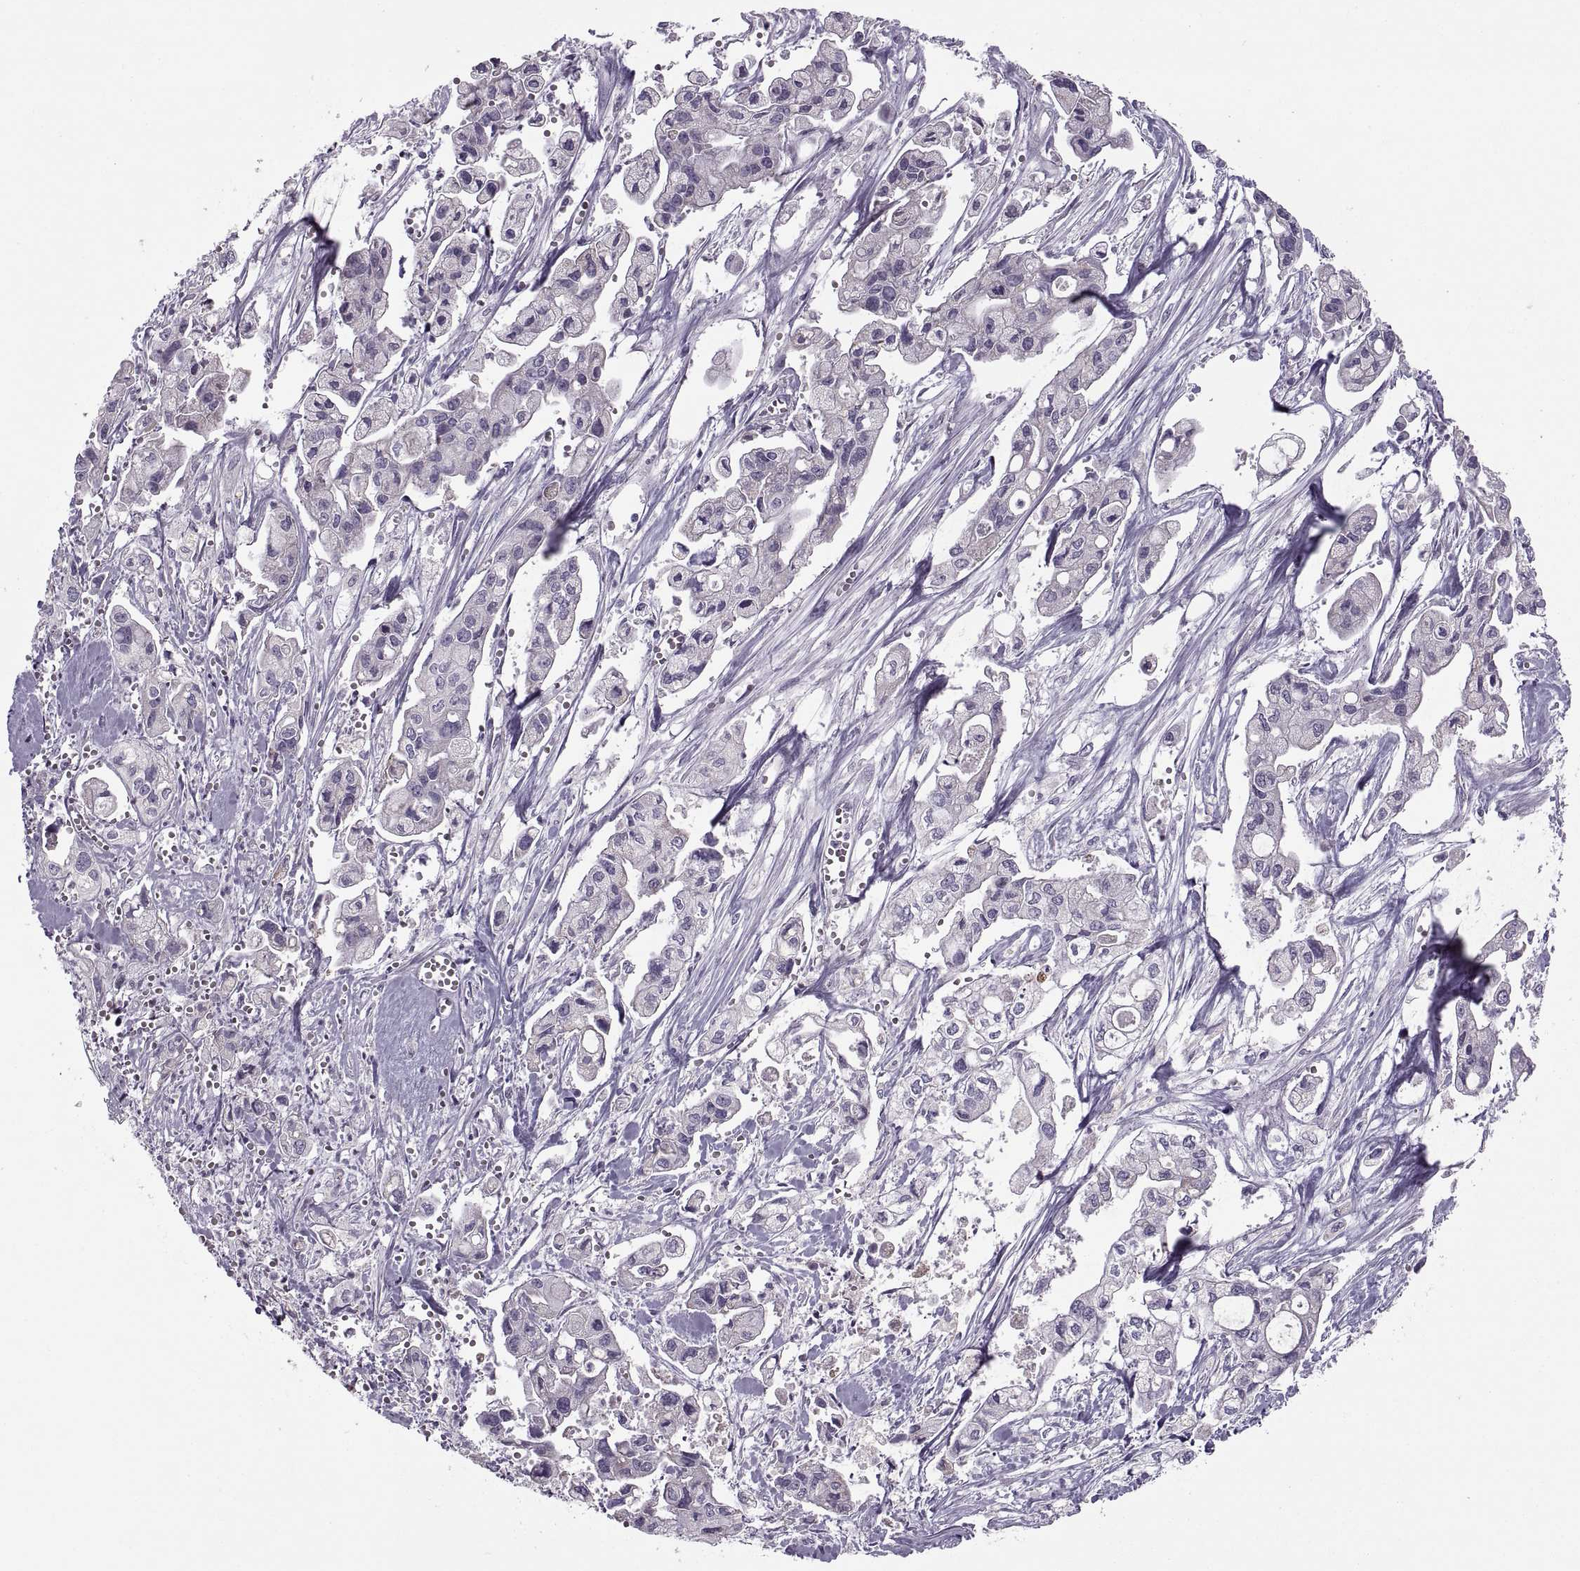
{"staining": {"intensity": "negative", "quantity": "none", "location": "none"}, "tissue": "pancreatic cancer", "cell_type": "Tumor cells", "image_type": "cancer", "snomed": [{"axis": "morphology", "description": "Adenocarcinoma, NOS"}, {"axis": "topography", "description": "Pancreas"}], "caption": "The photomicrograph exhibits no staining of tumor cells in adenocarcinoma (pancreatic).", "gene": "PIERCE1", "patient": {"sex": "male", "age": 70}}